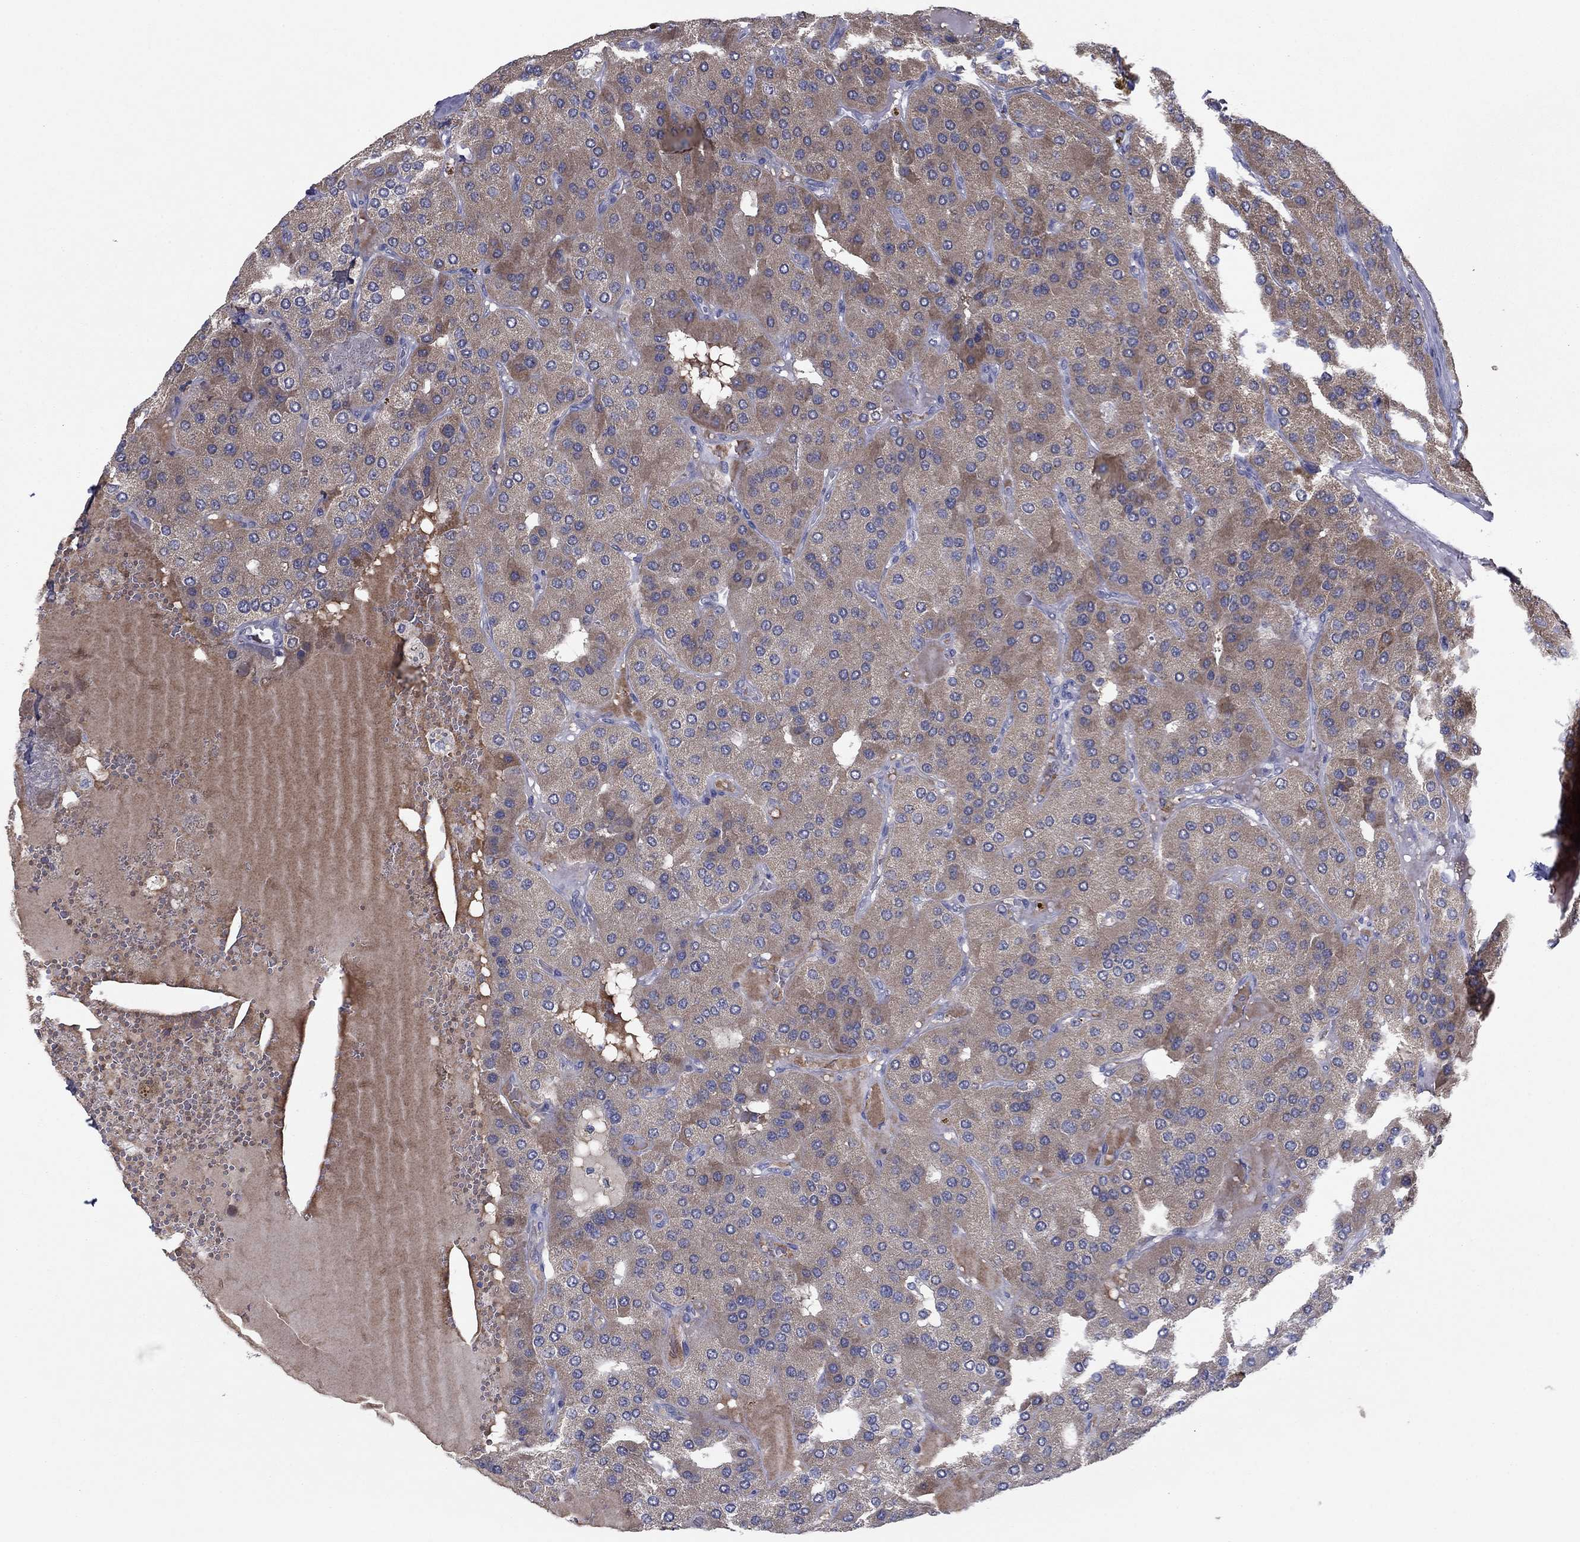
{"staining": {"intensity": "weak", "quantity": "25%-75%", "location": "cytoplasmic/membranous"}, "tissue": "parathyroid gland", "cell_type": "Glandular cells", "image_type": "normal", "snomed": [{"axis": "morphology", "description": "Normal tissue, NOS"}, {"axis": "morphology", "description": "Adenoma, NOS"}, {"axis": "topography", "description": "Parathyroid gland"}], "caption": "A high-resolution micrograph shows IHC staining of unremarkable parathyroid gland, which demonstrates weak cytoplasmic/membranous staining in about 25%-75% of glandular cells.", "gene": "GRHPR", "patient": {"sex": "female", "age": 86}}